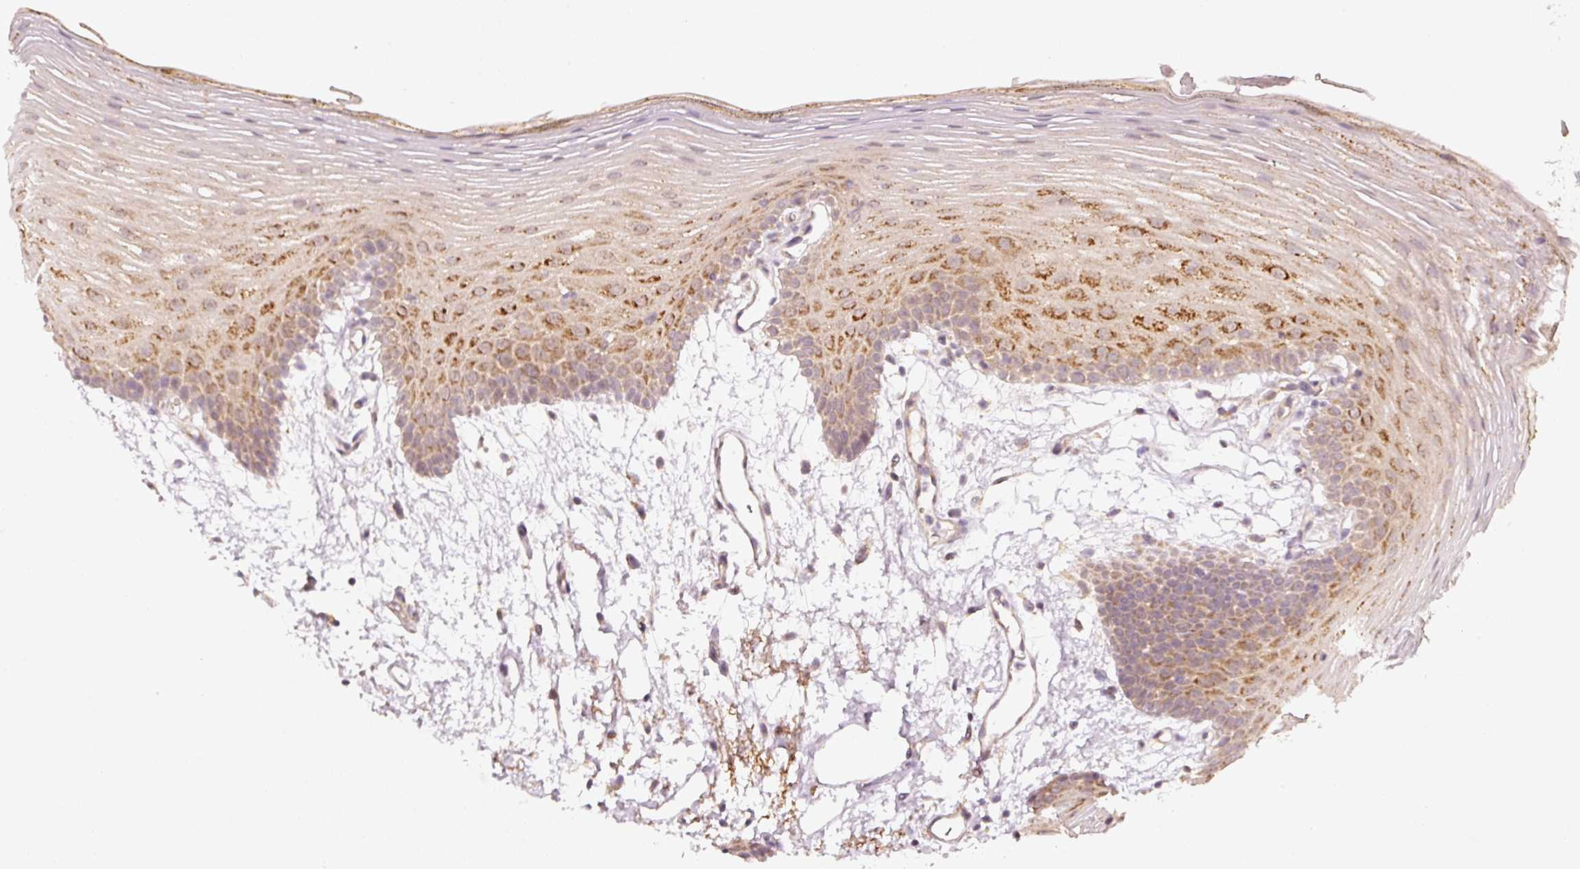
{"staining": {"intensity": "strong", "quantity": "25%-75%", "location": "cytoplasmic/membranous"}, "tissue": "oral mucosa", "cell_type": "Squamous epithelial cells", "image_type": "normal", "snomed": [{"axis": "morphology", "description": "Normal tissue, NOS"}, {"axis": "morphology", "description": "Squamous cell carcinoma, NOS"}, {"axis": "topography", "description": "Oral tissue"}, {"axis": "topography", "description": "Head-Neck"}], "caption": "Protein staining displays strong cytoplasmic/membranous positivity in approximately 25%-75% of squamous epithelial cells in normal oral mucosa.", "gene": "ARHGAP22", "patient": {"sex": "female", "age": 81}}